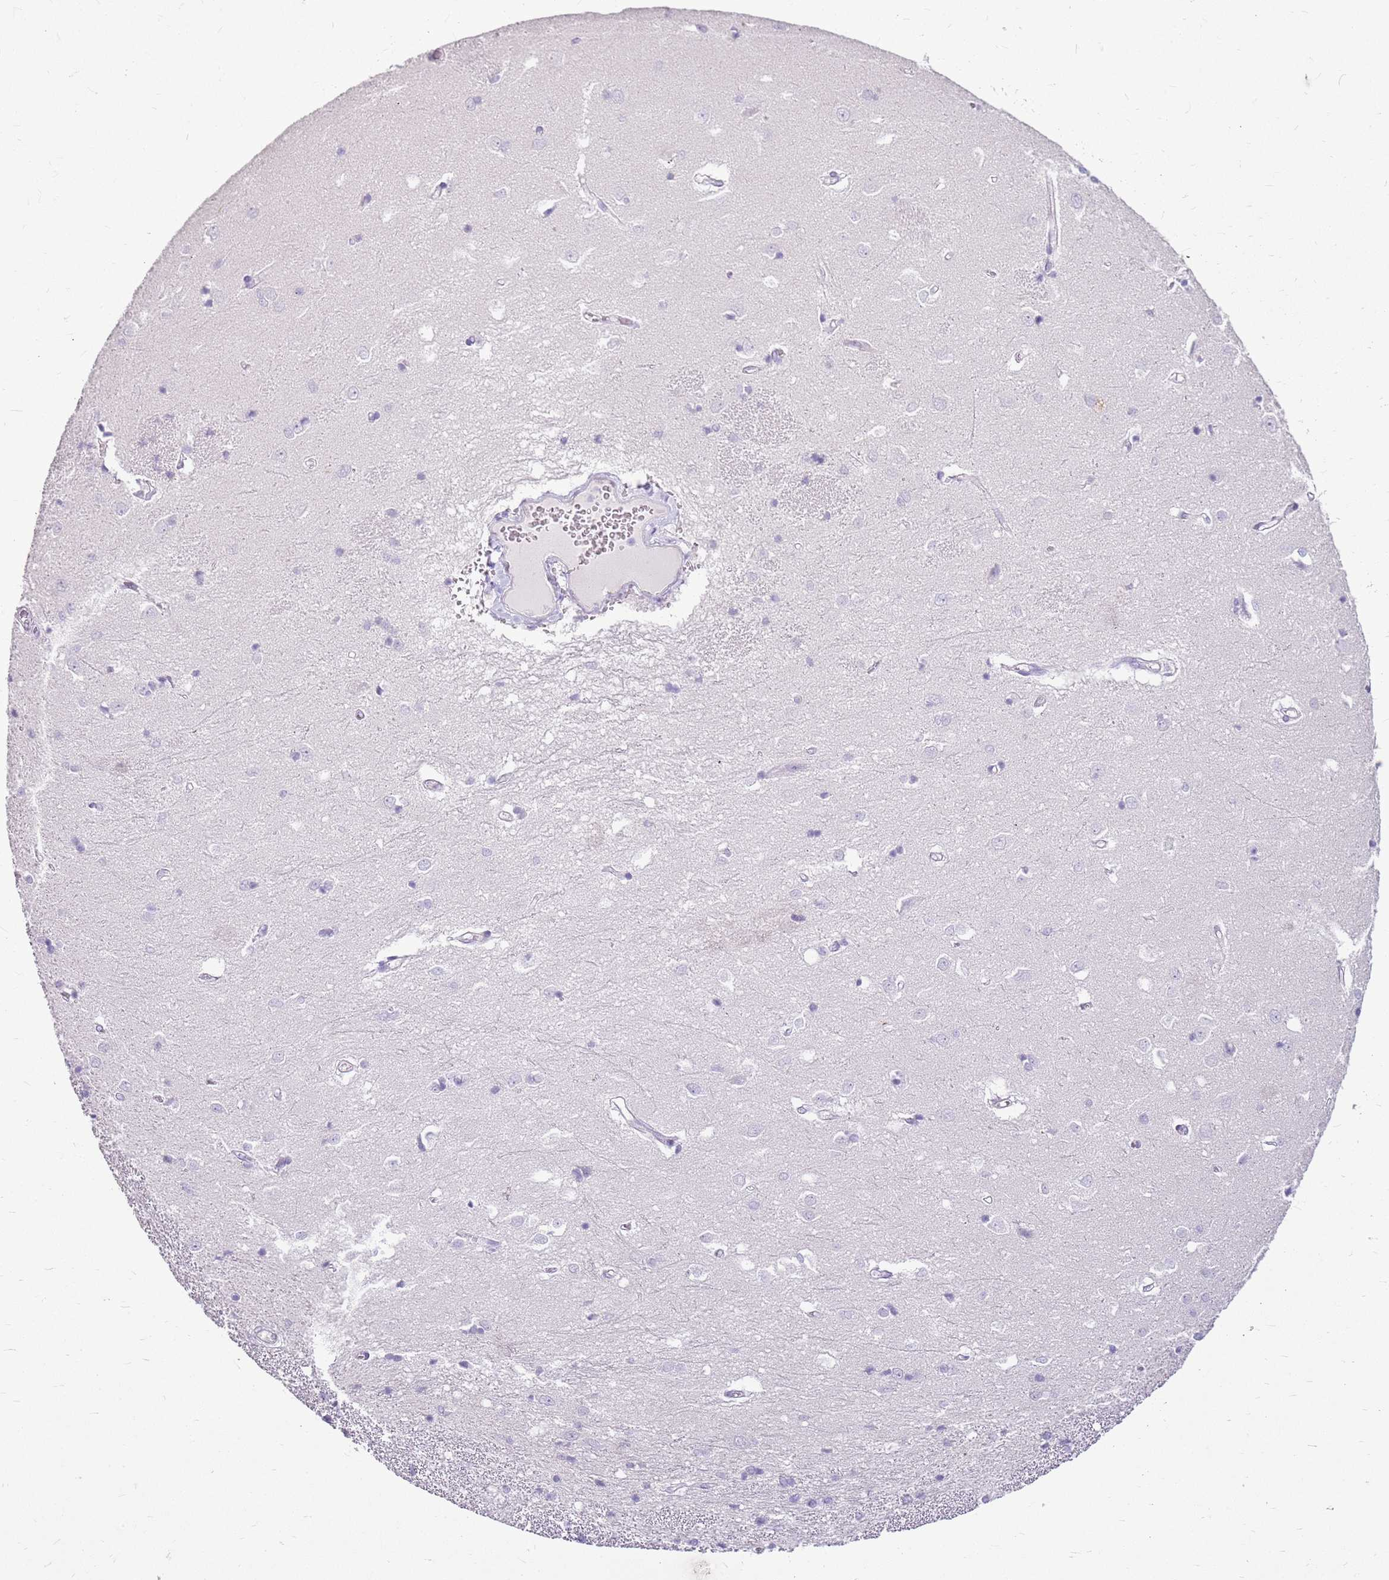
{"staining": {"intensity": "negative", "quantity": "none", "location": "none"}, "tissue": "caudate", "cell_type": "Glial cells", "image_type": "normal", "snomed": [{"axis": "morphology", "description": "Normal tissue, NOS"}, {"axis": "topography", "description": "Lateral ventricle wall"}], "caption": "IHC of unremarkable human caudate demonstrates no staining in glial cells. (IHC, brightfield microscopy, high magnification).", "gene": "SULT1E1", "patient": {"sex": "male", "age": 37}}